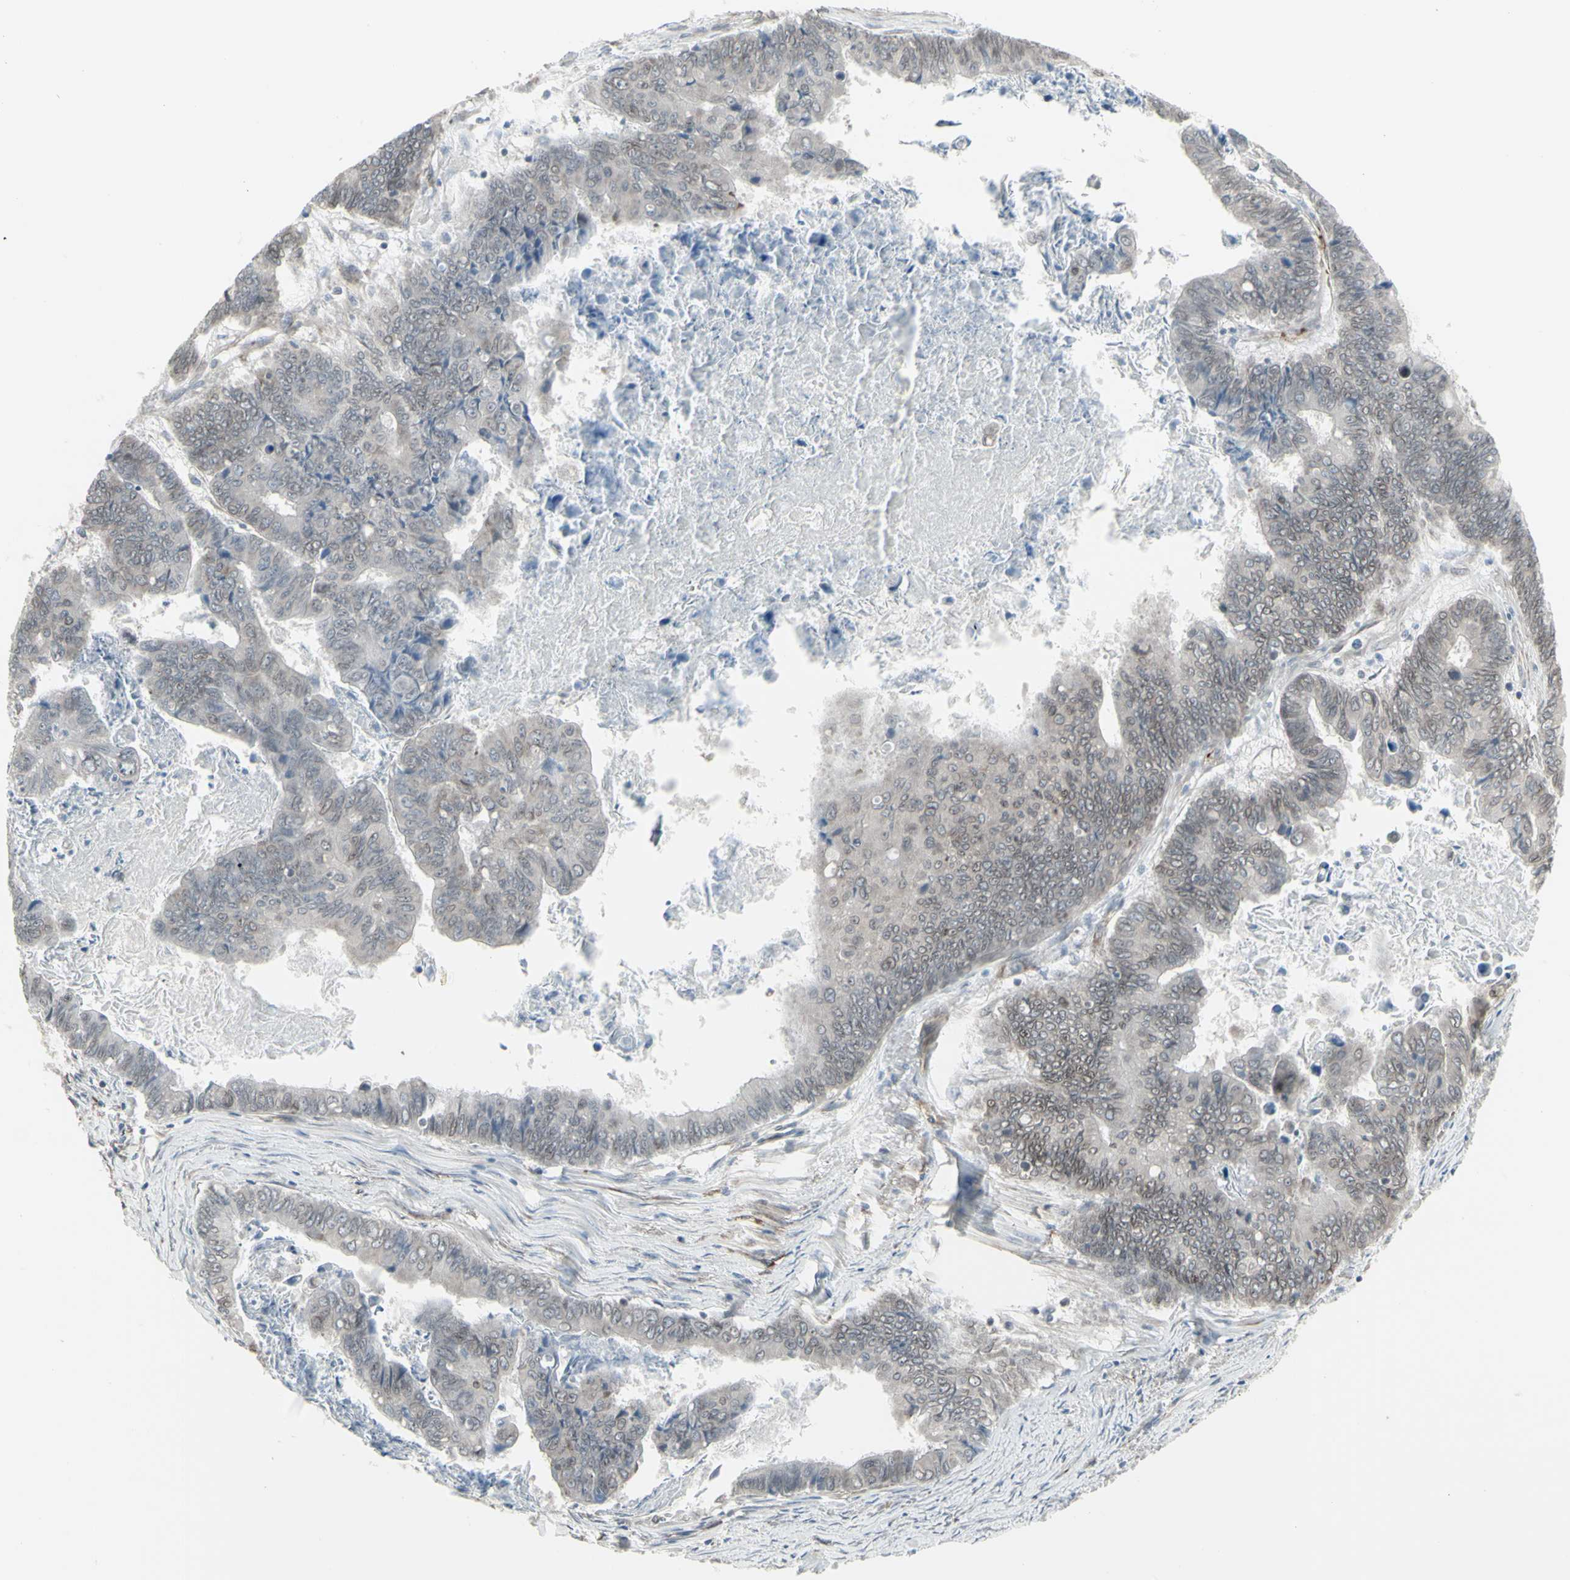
{"staining": {"intensity": "weak", "quantity": ">75%", "location": "cytoplasmic/membranous,nuclear"}, "tissue": "stomach cancer", "cell_type": "Tumor cells", "image_type": "cancer", "snomed": [{"axis": "morphology", "description": "Adenocarcinoma, NOS"}, {"axis": "topography", "description": "Stomach, lower"}], "caption": "This is an image of immunohistochemistry (IHC) staining of stomach cancer (adenocarcinoma), which shows weak positivity in the cytoplasmic/membranous and nuclear of tumor cells.", "gene": "DTX3L", "patient": {"sex": "male", "age": 77}}